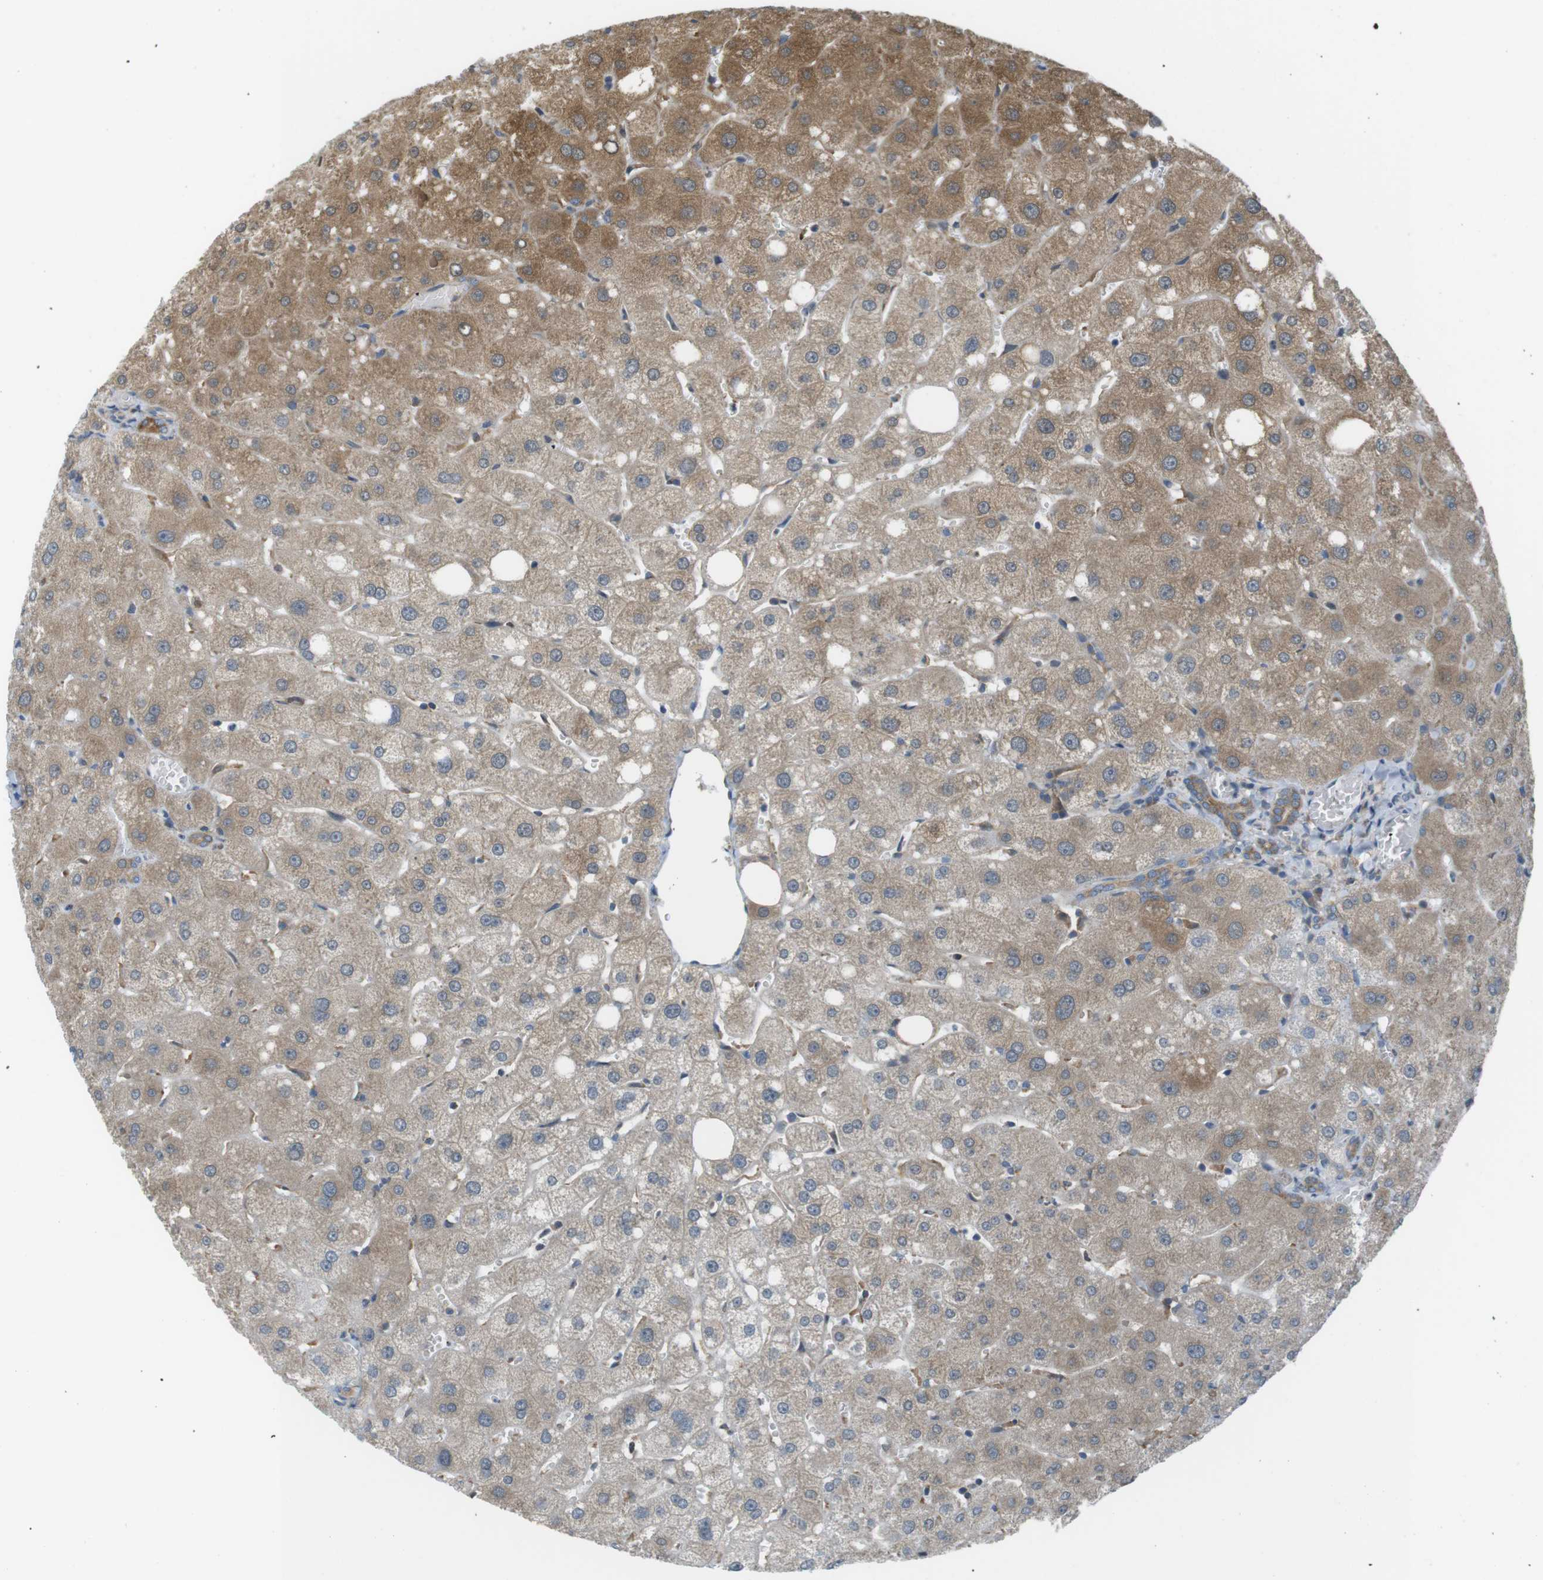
{"staining": {"intensity": "moderate", "quantity": "25%-75%", "location": "cytoplasmic/membranous"}, "tissue": "liver", "cell_type": "Cholangiocytes", "image_type": "normal", "snomed": [{"axis": "morphology", "description": "Normal tissue, NOS"}, {"axis": "topography", "description": "Liver"}], "caption": "Protein expression by IHC displays moderate cytoplasmic/membranous expression in about 25%-75% of cholangiocytes in unremarkable liver. The protein of interest is stained brown, and the nuclei are stained in blue (DAB IHC with brightfield microscopy, high magnification).", "gene": "PEPD", "patient": {"sex": "male", "age": 73}}